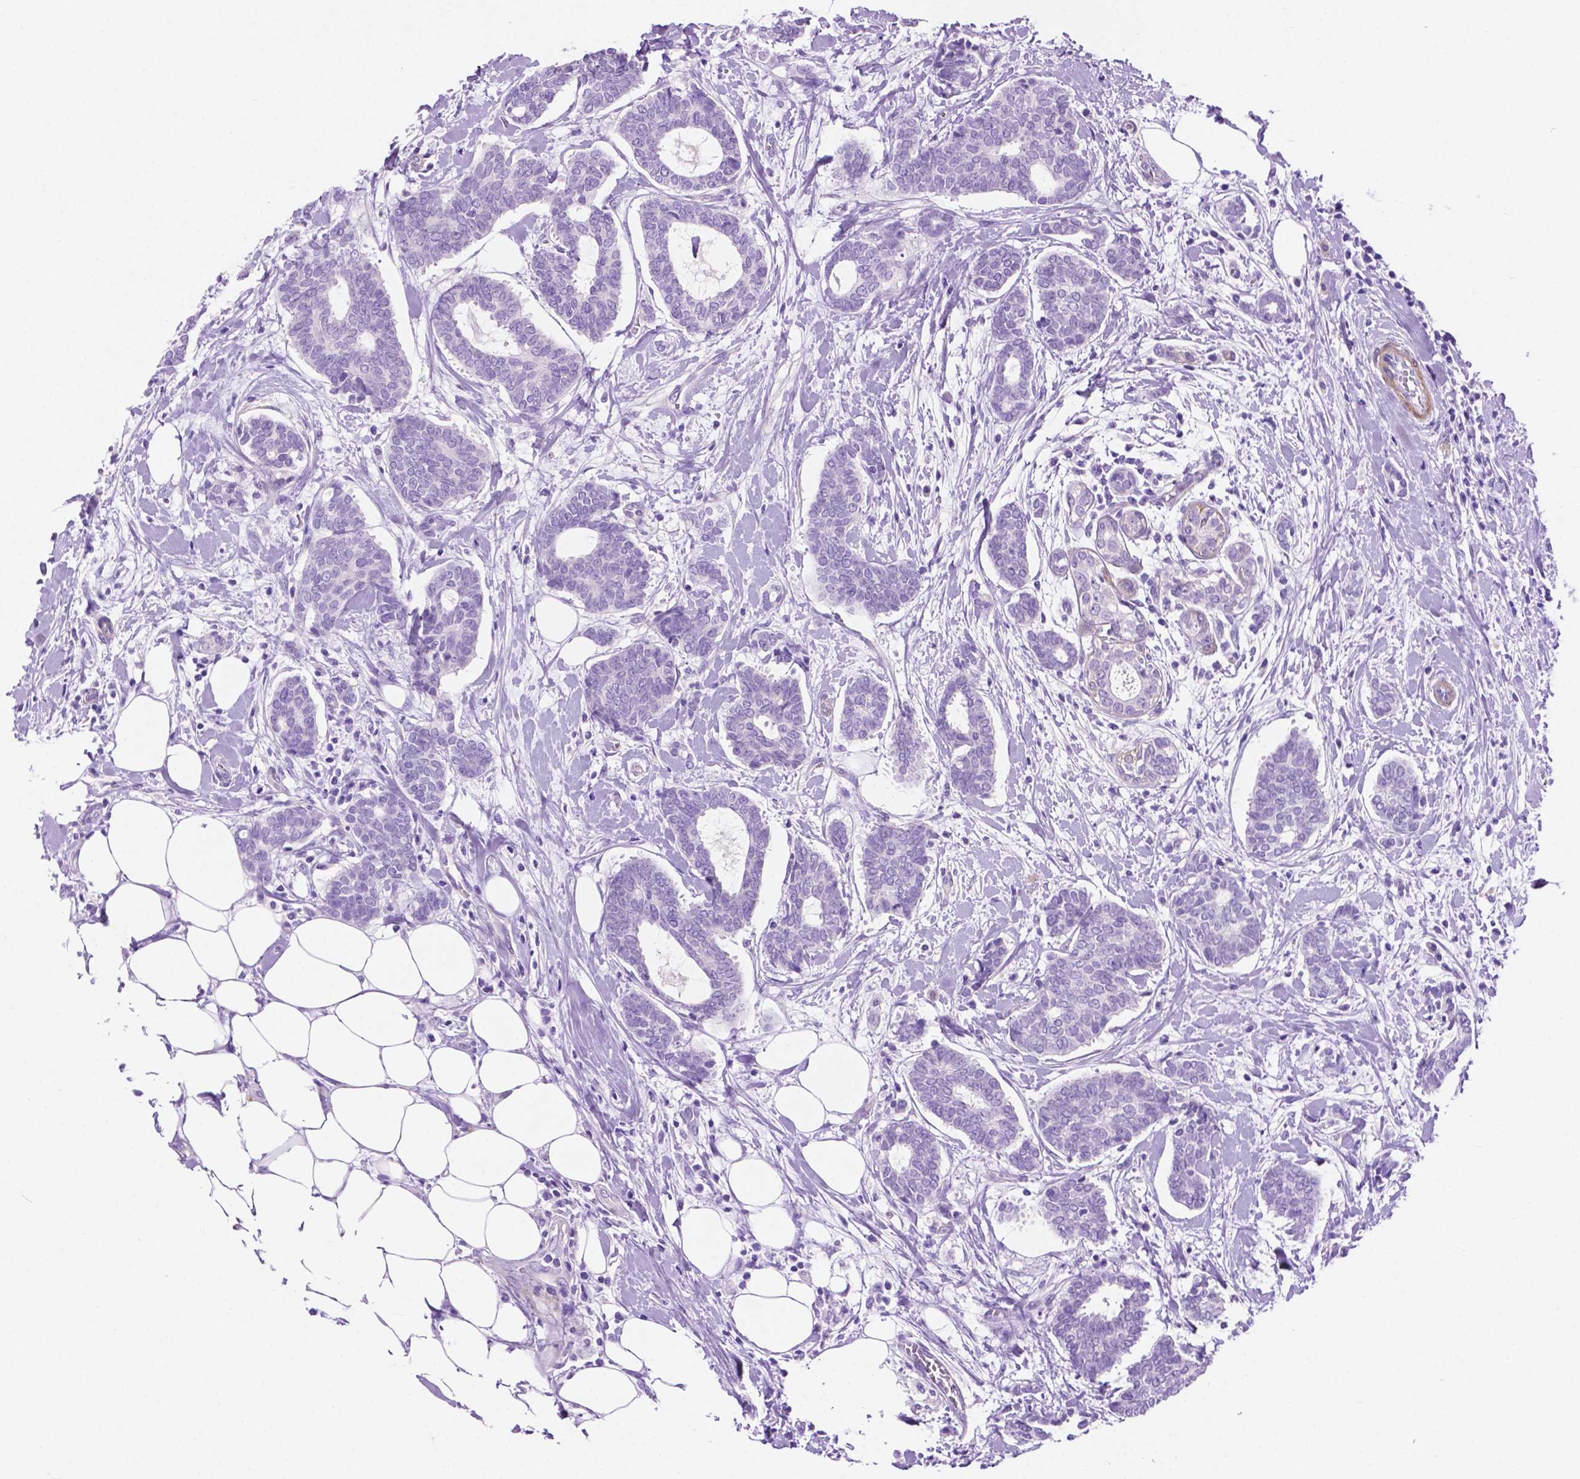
{"staining": {"intensity": "negative", "quantity": "none", "location": "none"}, "tissue": "breast cancer", "cell_type": "Tumor cells", "image_type": "cancer", "snomed": [{"axis": "morphology", "description": "Intraductal carcinoma, in situ"}, {"axis": "morphology", "description": "Duct carcinoma"}, {"axis": "morphology", "description": "Lobular carcinoma, in situ"}, {"axis": "topography", "description": "Breast"}], "caption": "Tumor cells are negative for brown protein staining in breast lobular carcinoma in situ.", "gene": "ASPG", "patient": {"sex": "female", "age": 44}}